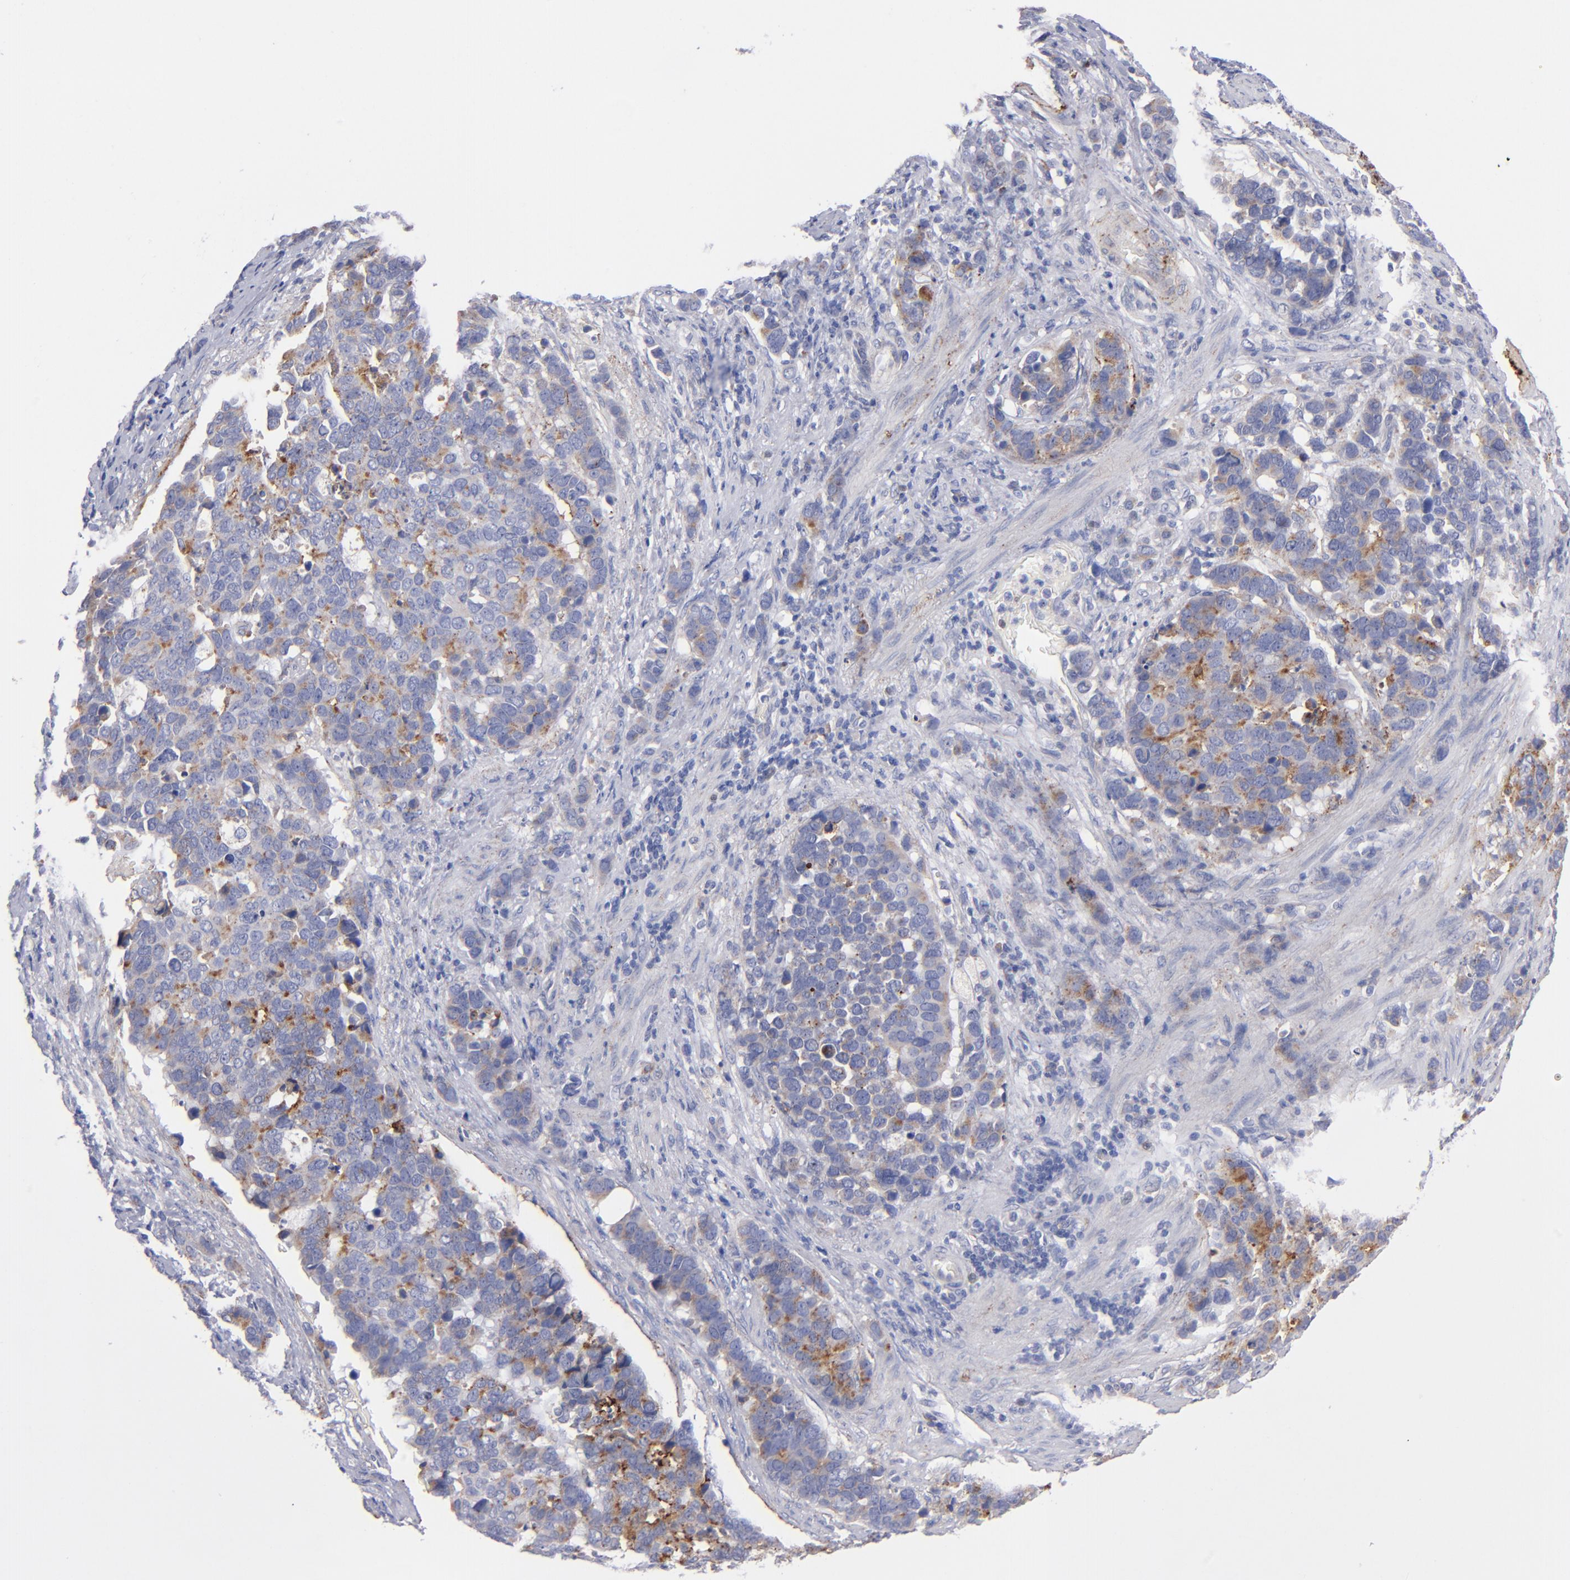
{"staining": {"intensity": "moderate", "quantity": "25%-75%", "location": "cytoplasmic/membranous"}, "tissue": "stomach cancer", "cell_type": "Tumor cells", "image_type": "cancer", "snomed": [{"axis": "morphology", "description": "Adenocarcinoma, NOS"}, {"axis": "topography", "description": "Stomach, upper"}], "caption": "Immunohistochemistry photomicrograph of human stomach adenocarcinoma stained for a protein (brown), which exhibits medium levels of moderate cytoplasmic/membranous expression in about 25%-75% of tumor cells.", "gene": "MFGE8", "patient": {"sex": "male", "age": 71}}